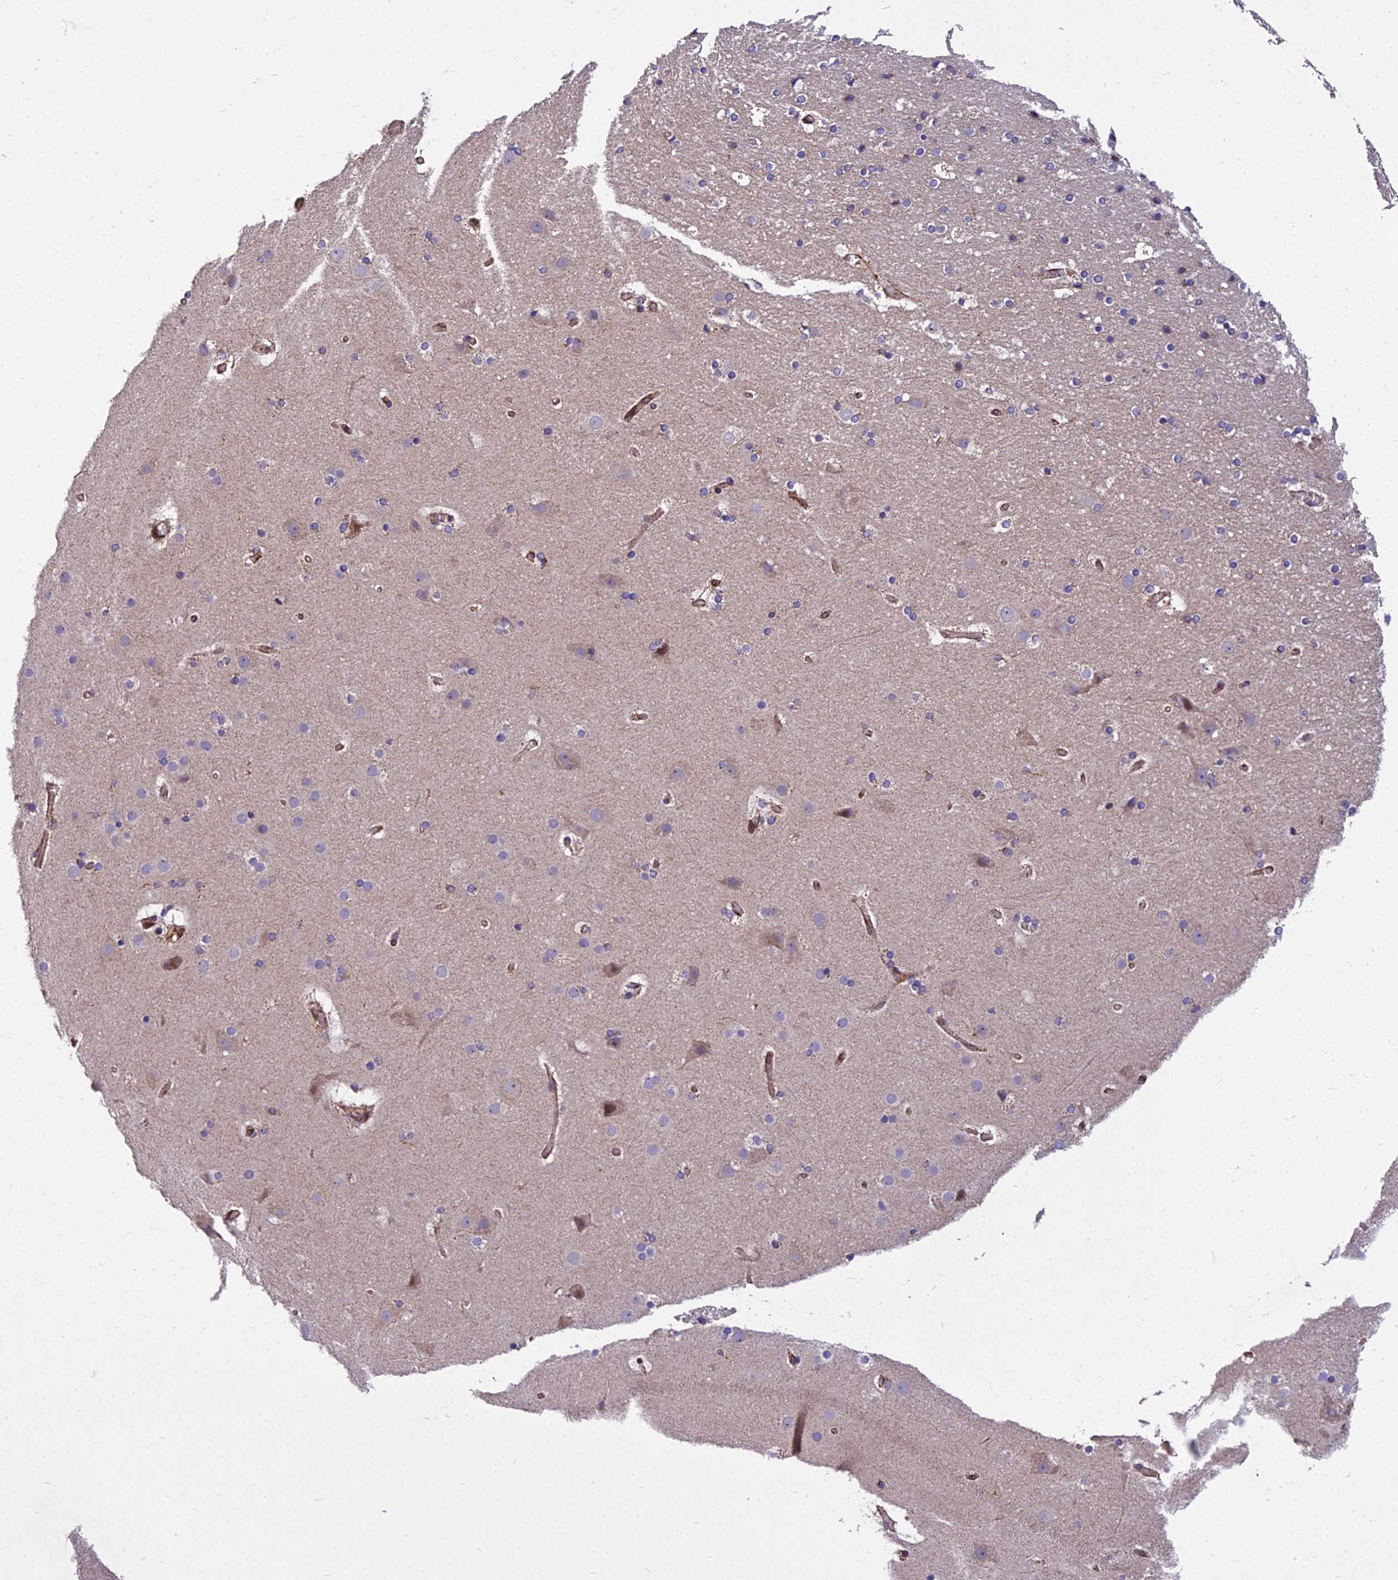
{"staining": {"intensity": "moderate", "quantity": ">75%", "location": "cytoplasmic/membranous"}, "tissue": "cerebral cortex", "cell_type": "Endothelial cells", "image_type": "normal", "snomed": [{"axis": "morphology", "description": "Normal tissue, NOS"}, {"axis": "topography", "description": "Cerebral cortex"}], "caption": "Protein staining of unremarkable cerebral cortex exhibits moderate cytoplasmic/membranous staining in about >75% of endothelial cells. The protein of interest is stained brown, and the nuclei are stained in blue (DAB IHC with brightfield microscopy, high magnification).", "gene": "GIMAP1", "patient": {"sex": "male", "age": 57}}